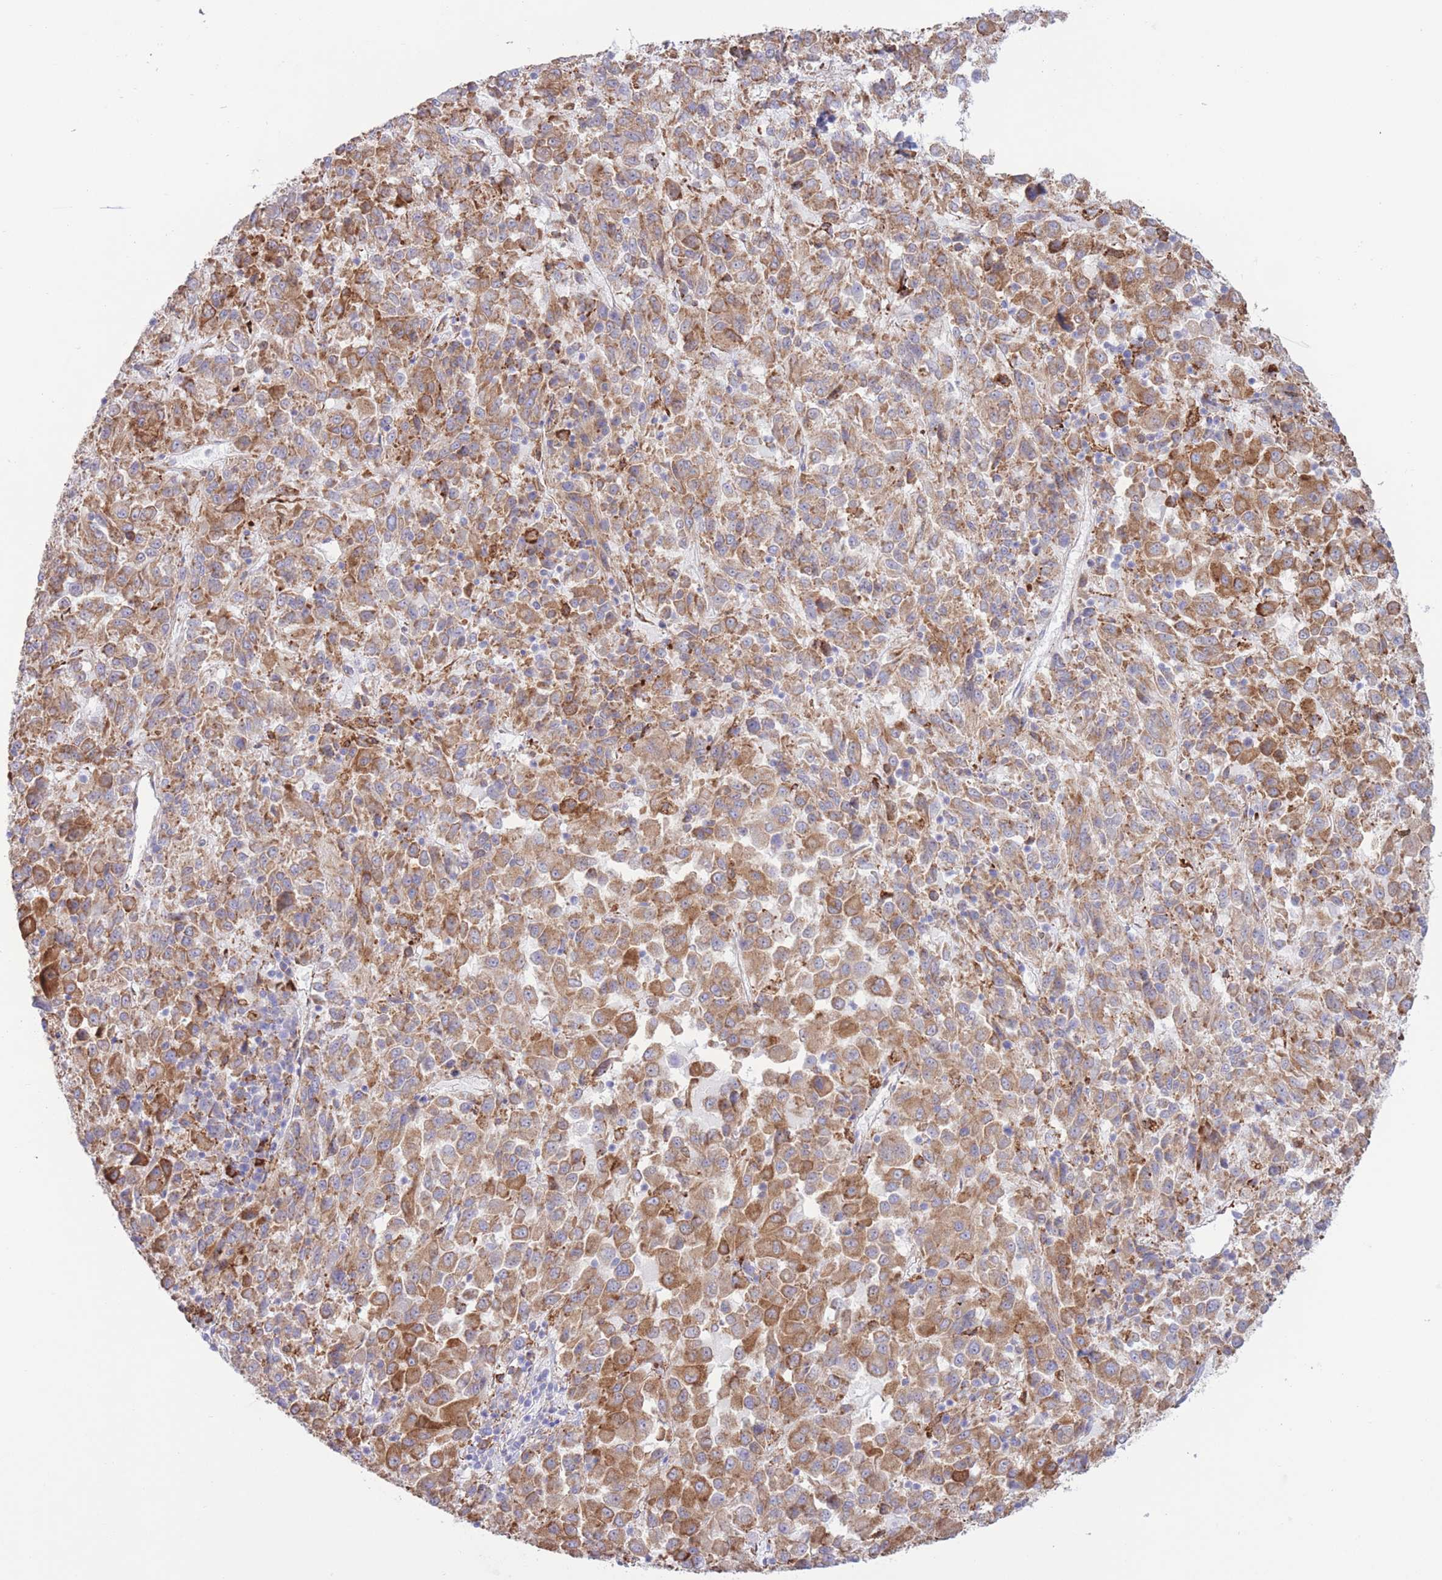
{"staining": {"intensity": "moderate", "quantity": ">75%", "location": "cytoplasmic/membranous"}, "tissue": "melanoma", "cell_type": "Tumor cells", "image_type": "cancer", "snomed": [{"axis": "morphology", "description": "Malignant melanoma, Metastatic site"}, {"axis": "topography", "description": "Lung"}], "caption": "This photomicrograph displays IHC staining of human malignant melanoma (metastatic site), with medium moderate cytoplasmic/membranous positivity in approximately >75% of tumor cells.", "gene": "MYDGF", "patient": {"sex": "male", "age": 64}}